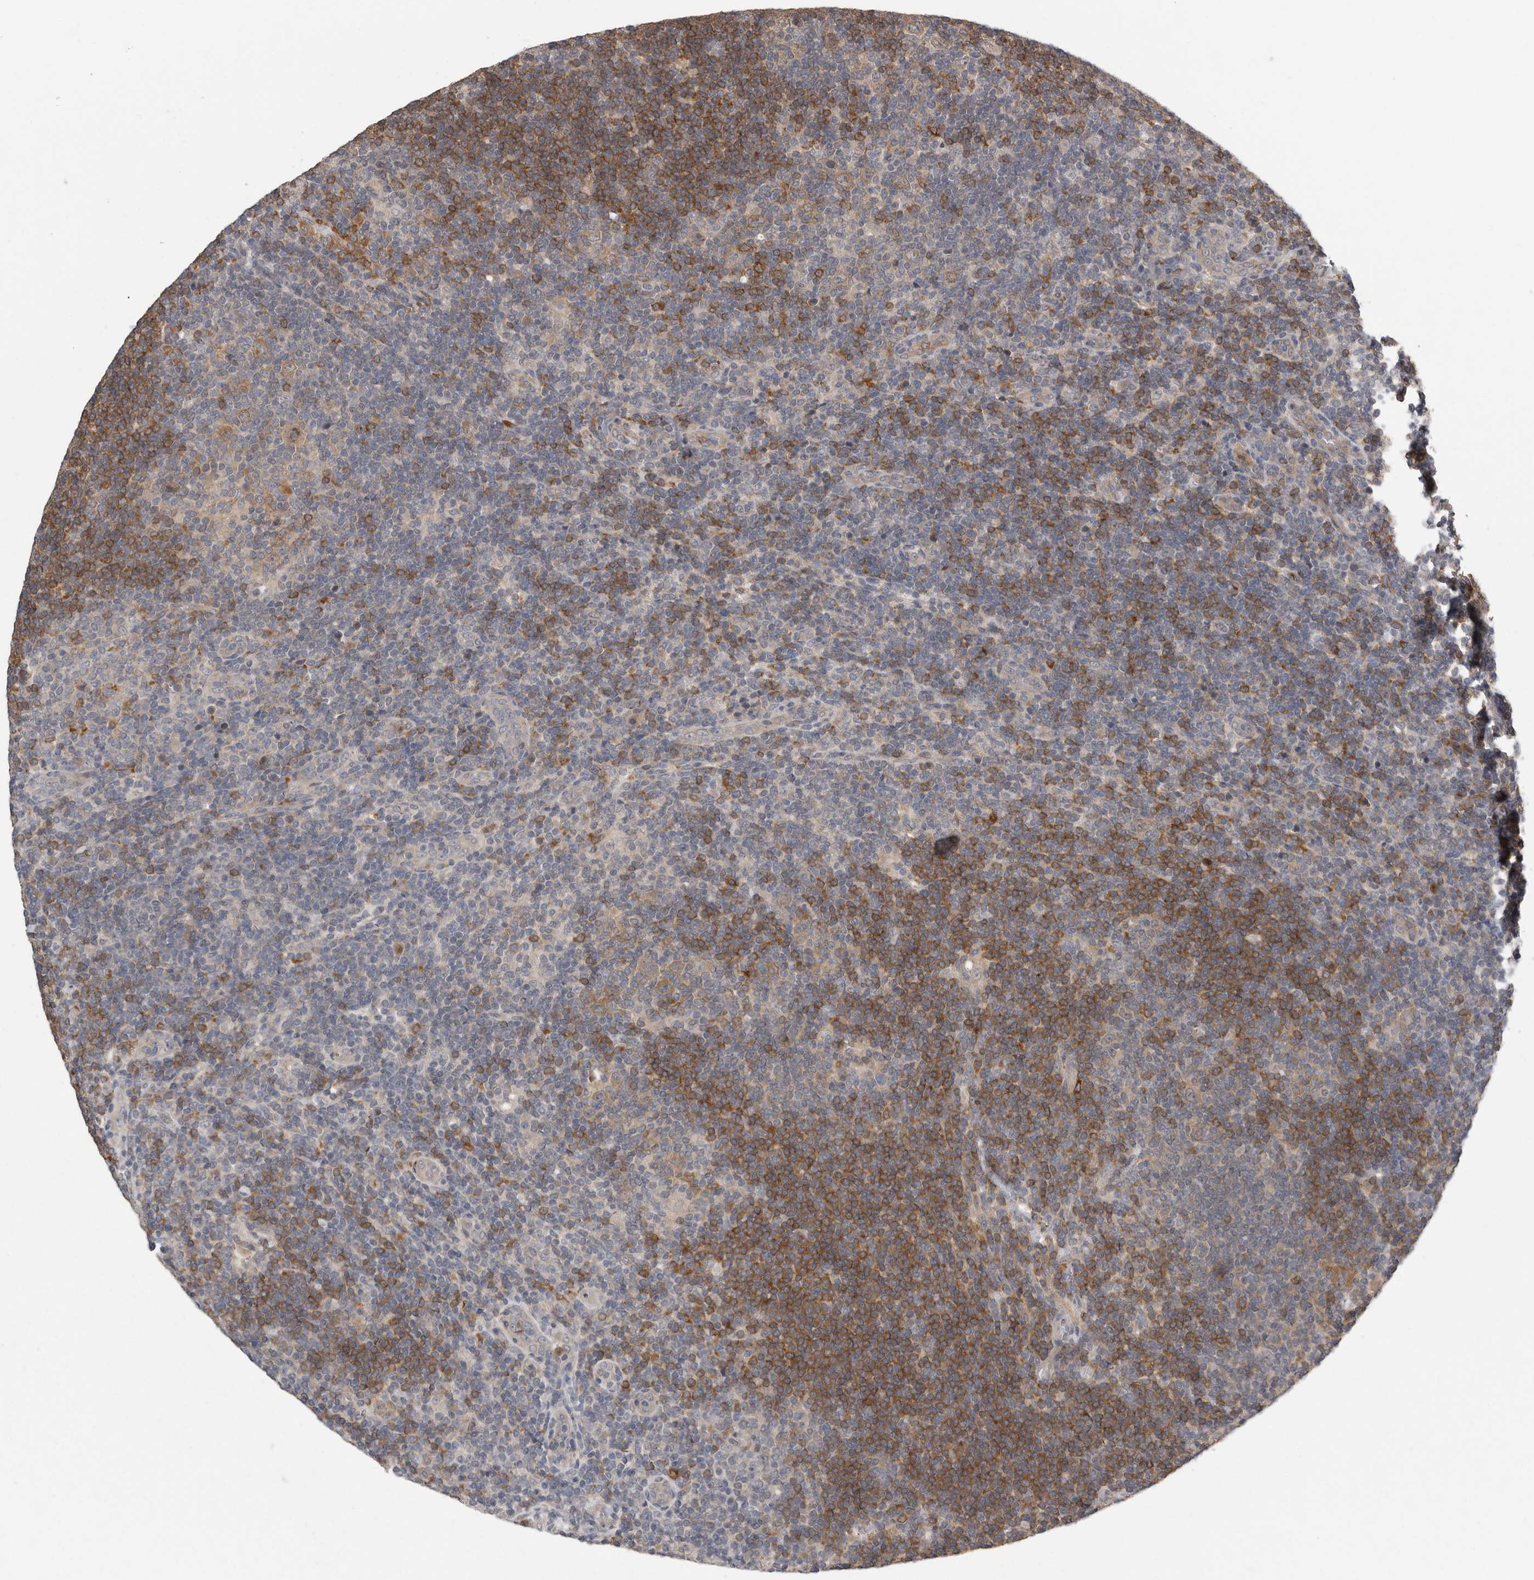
{"staining": {"intensity": "weak", "quantity": "25%-75%", "location": "cytoplasmic/membranous"}, "tissue": "lymphoma", "cell_type": "Tumor cells", "image_type": "cancer", "snomed": [{"axis": "morphology", "description": "Hodgkin's disease, NOS"}, {"axis": "topography", "description": "Lymph node"}], "caption": "IHC (DAB (3,3'-diaminobenzidine)) staining of lymphoma displays weak cytoplasmic/membranous protein expression in about 25%-75% of tumor cells.", "gene": "RALGPS2", "patient": {"sex": "female", "age": 57}}